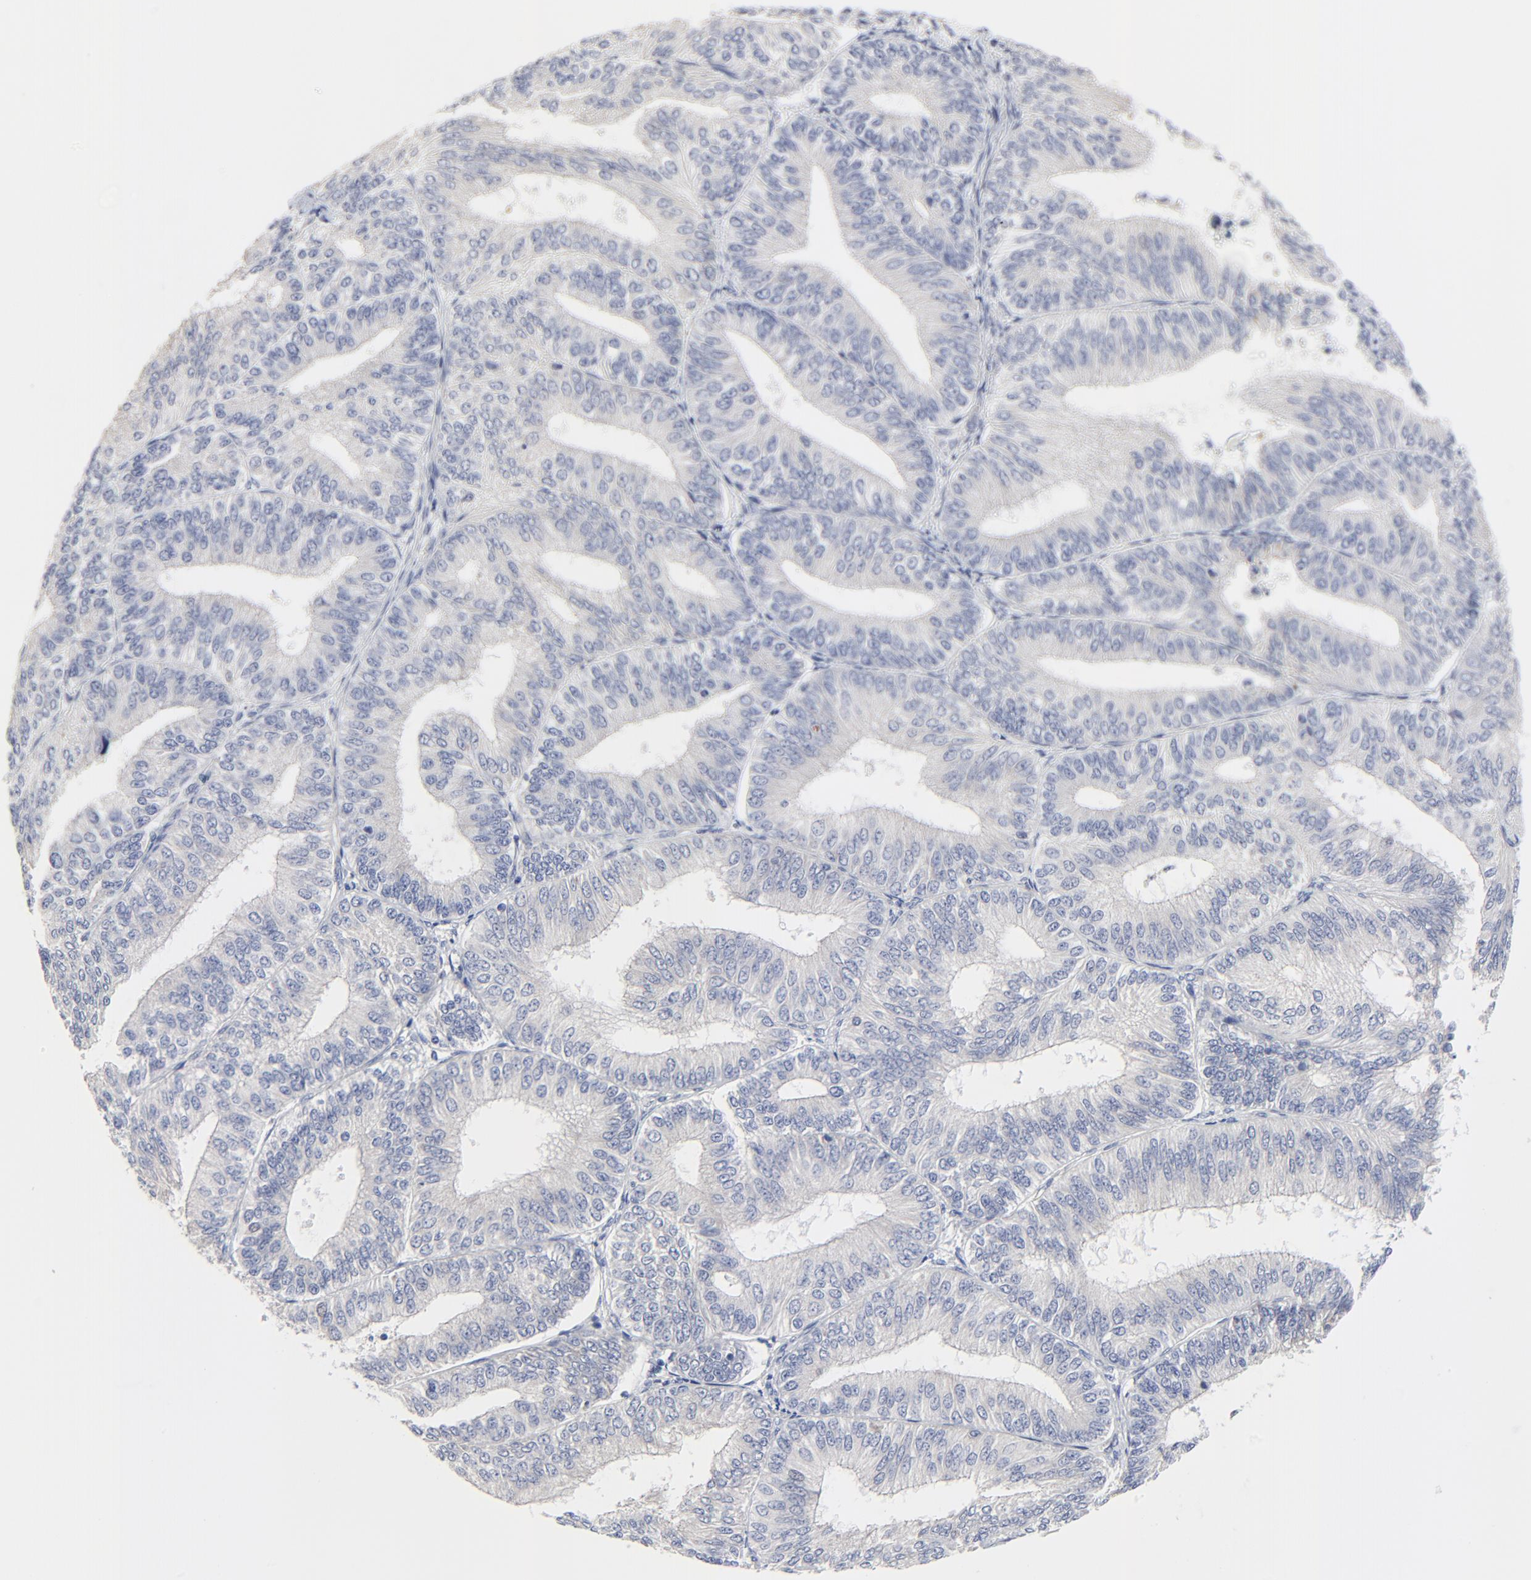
{"staining": {"intensity": "negative", "quantity": "none", "location": "none"}, "tissue": "endometrial cancer", "cell_type": "Tumor cells", "image_type": "cancer", "snomed": [{"axis": "morphology", "description": "Adenocarcinoma, NOS"}, {"axis": "topography", "description": "Endometrium"}], "caption": "High power microscopy micrograph of an immunohistochemistry micrograph of endometrial adenocarcinoma, revealing no significant positivity in tumor cells.", "gene": "DHRSX", "patient": {"sex": "female", "age": 55}}